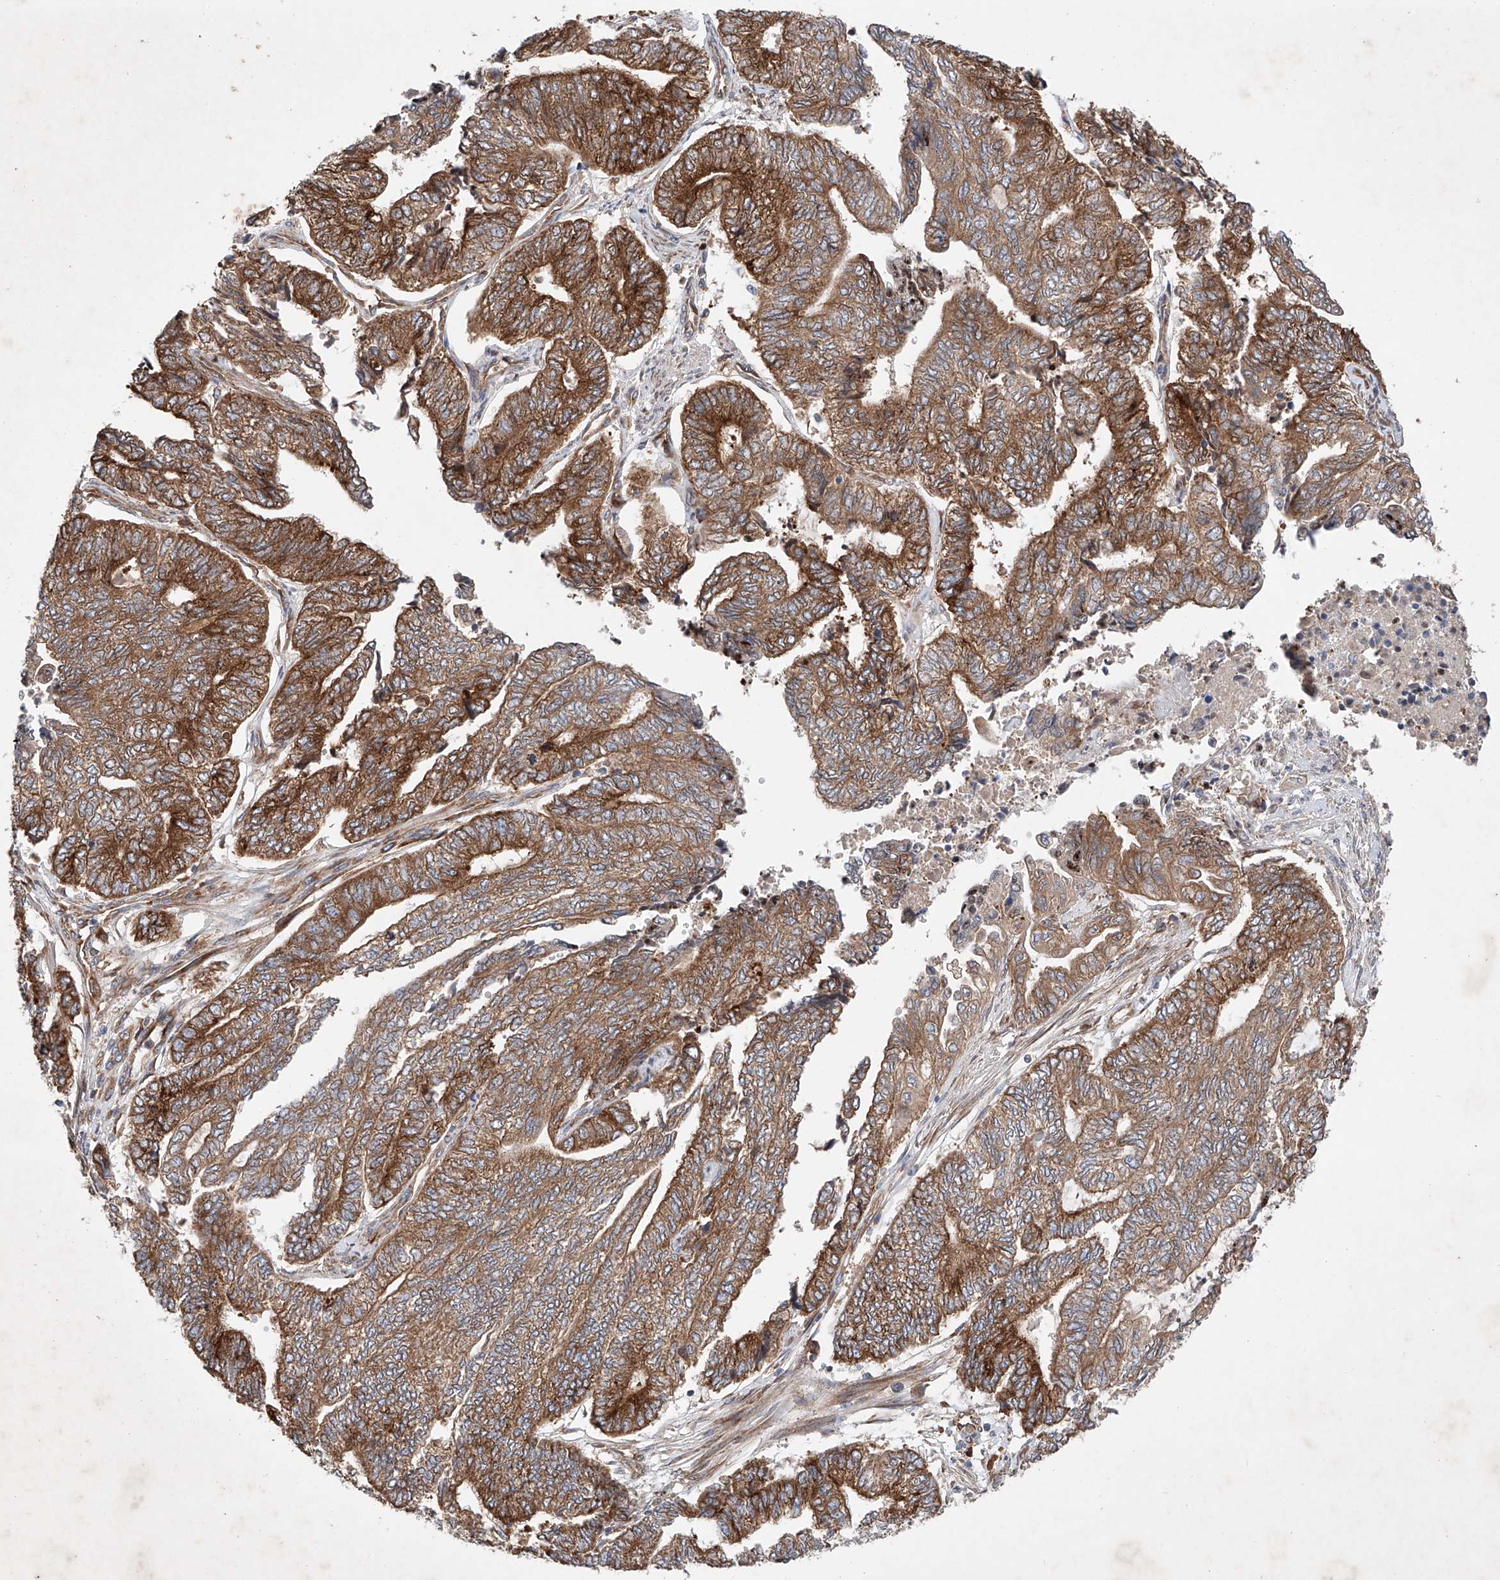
{"staining": {"intensity": "strong", "quantity": ">75%", "location": "cytoplasmic/membranous"}, "tissue": "endometrial cancer", "cell_type": "Tumor cells", "image_type": "cancer", "snomed": [{"axis": "morphology", "description": "Adenocarcinoma, NOS"}, {"axis": "topography", "description": "Uterus"}, {"axis": "topography", "description": "Endometrium"}], "caption": "Strong cytoplasmic/membranous expression is present in approximately >75% of tumor cells in endometrial cancer (adenocarcinoma). Nuclei are stained in blue.", "gene": "FASTK", "patient": {"sex": "female", "age": 70}}